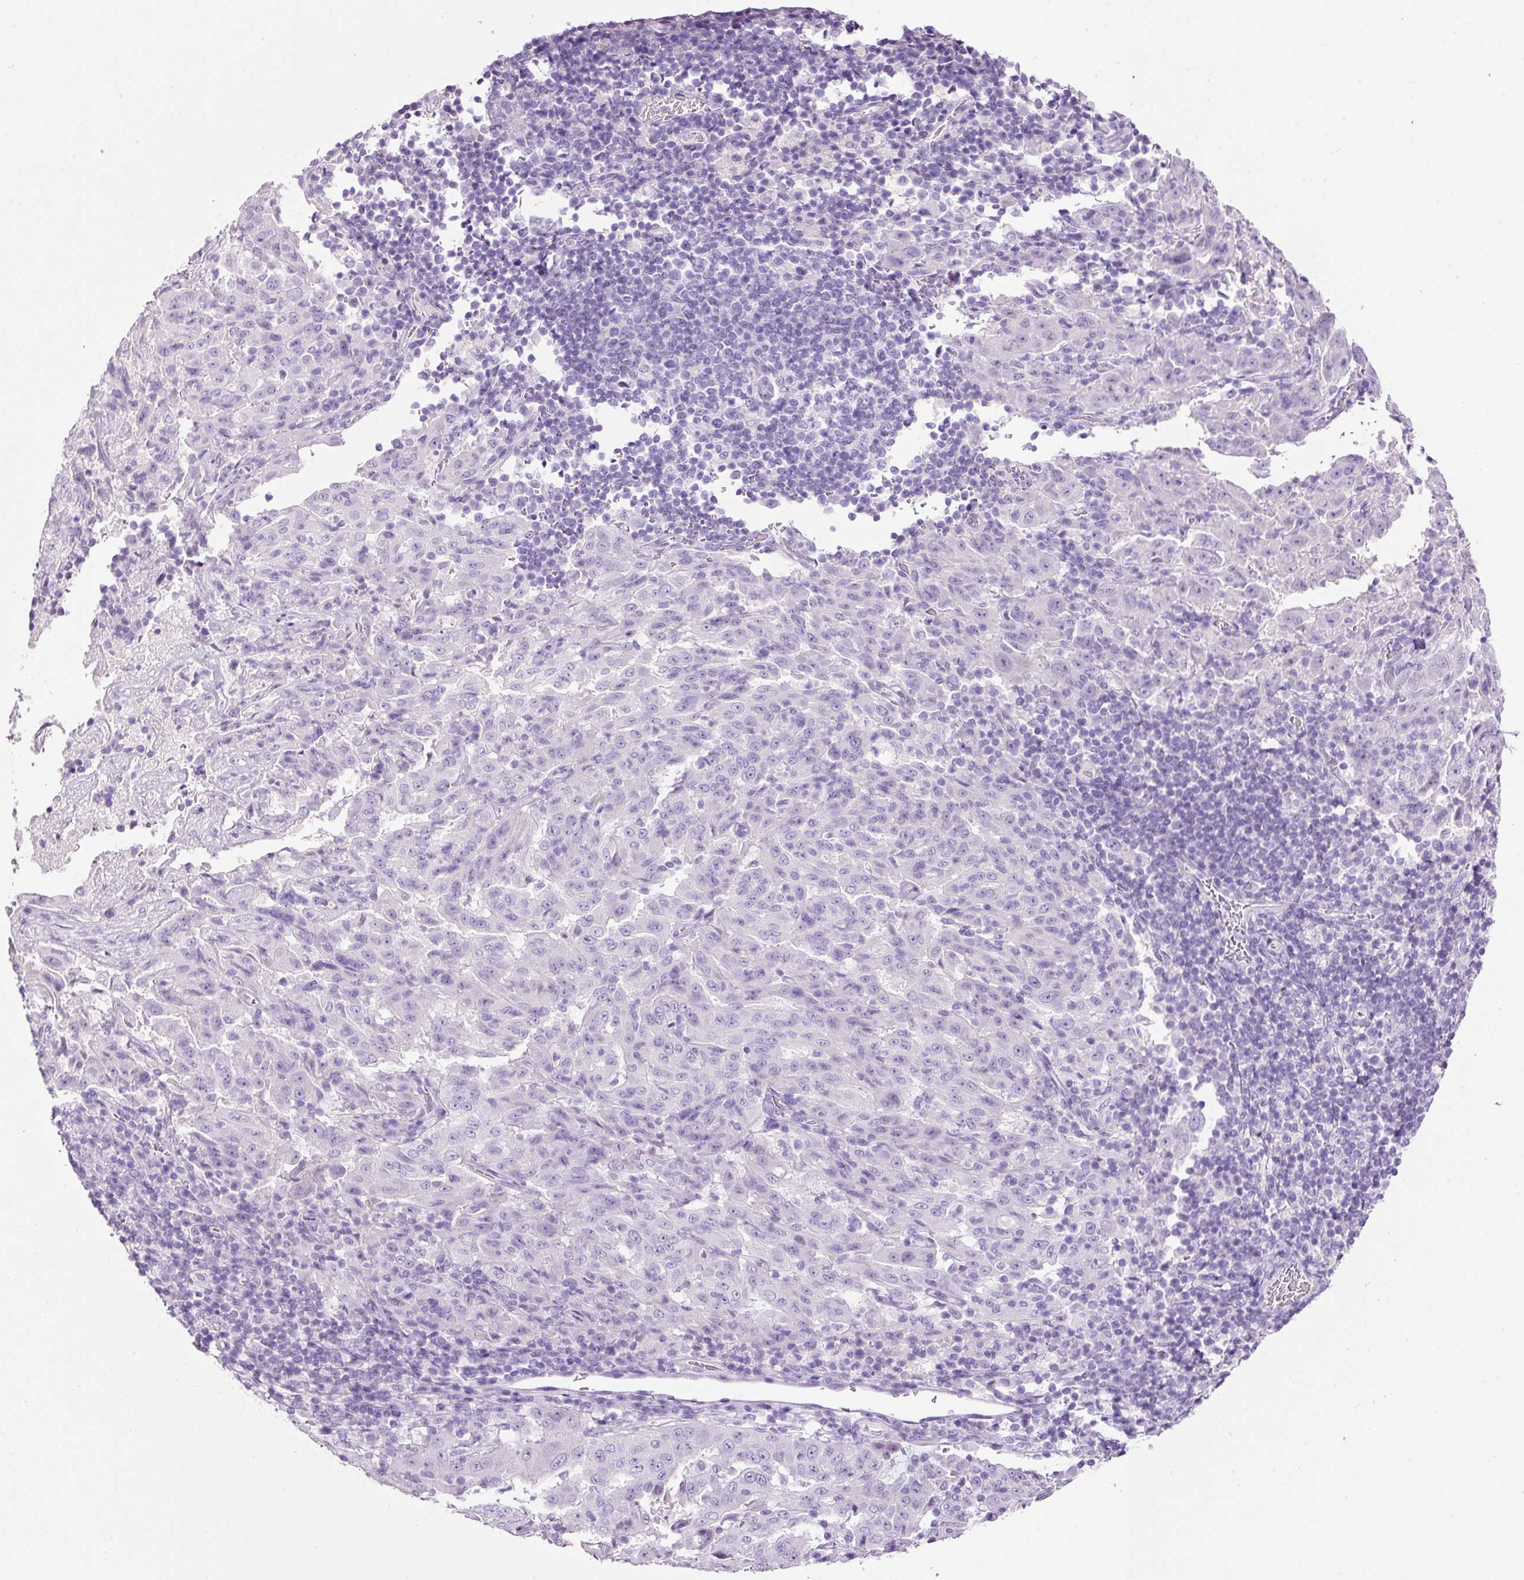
{"staining": {"intensity": "negative", "quantity": "none", "location": "none"}, "tissue": "pancreatic cancer", "cell_type": "Tumor cells", "image_type": "cancer", "snomed": [{"axis": "morphology", "description": "Adenocarcinoma, NOS"}, {"axis": "topography", "description": "Pancreas"}], "caption": "Immunohistochemical staining of human pancreatic adenocarcinoma demonstrates no significant expression in tumor cells.", "gene": "BSND", "patient": {"sex": "male", "age": 63}}